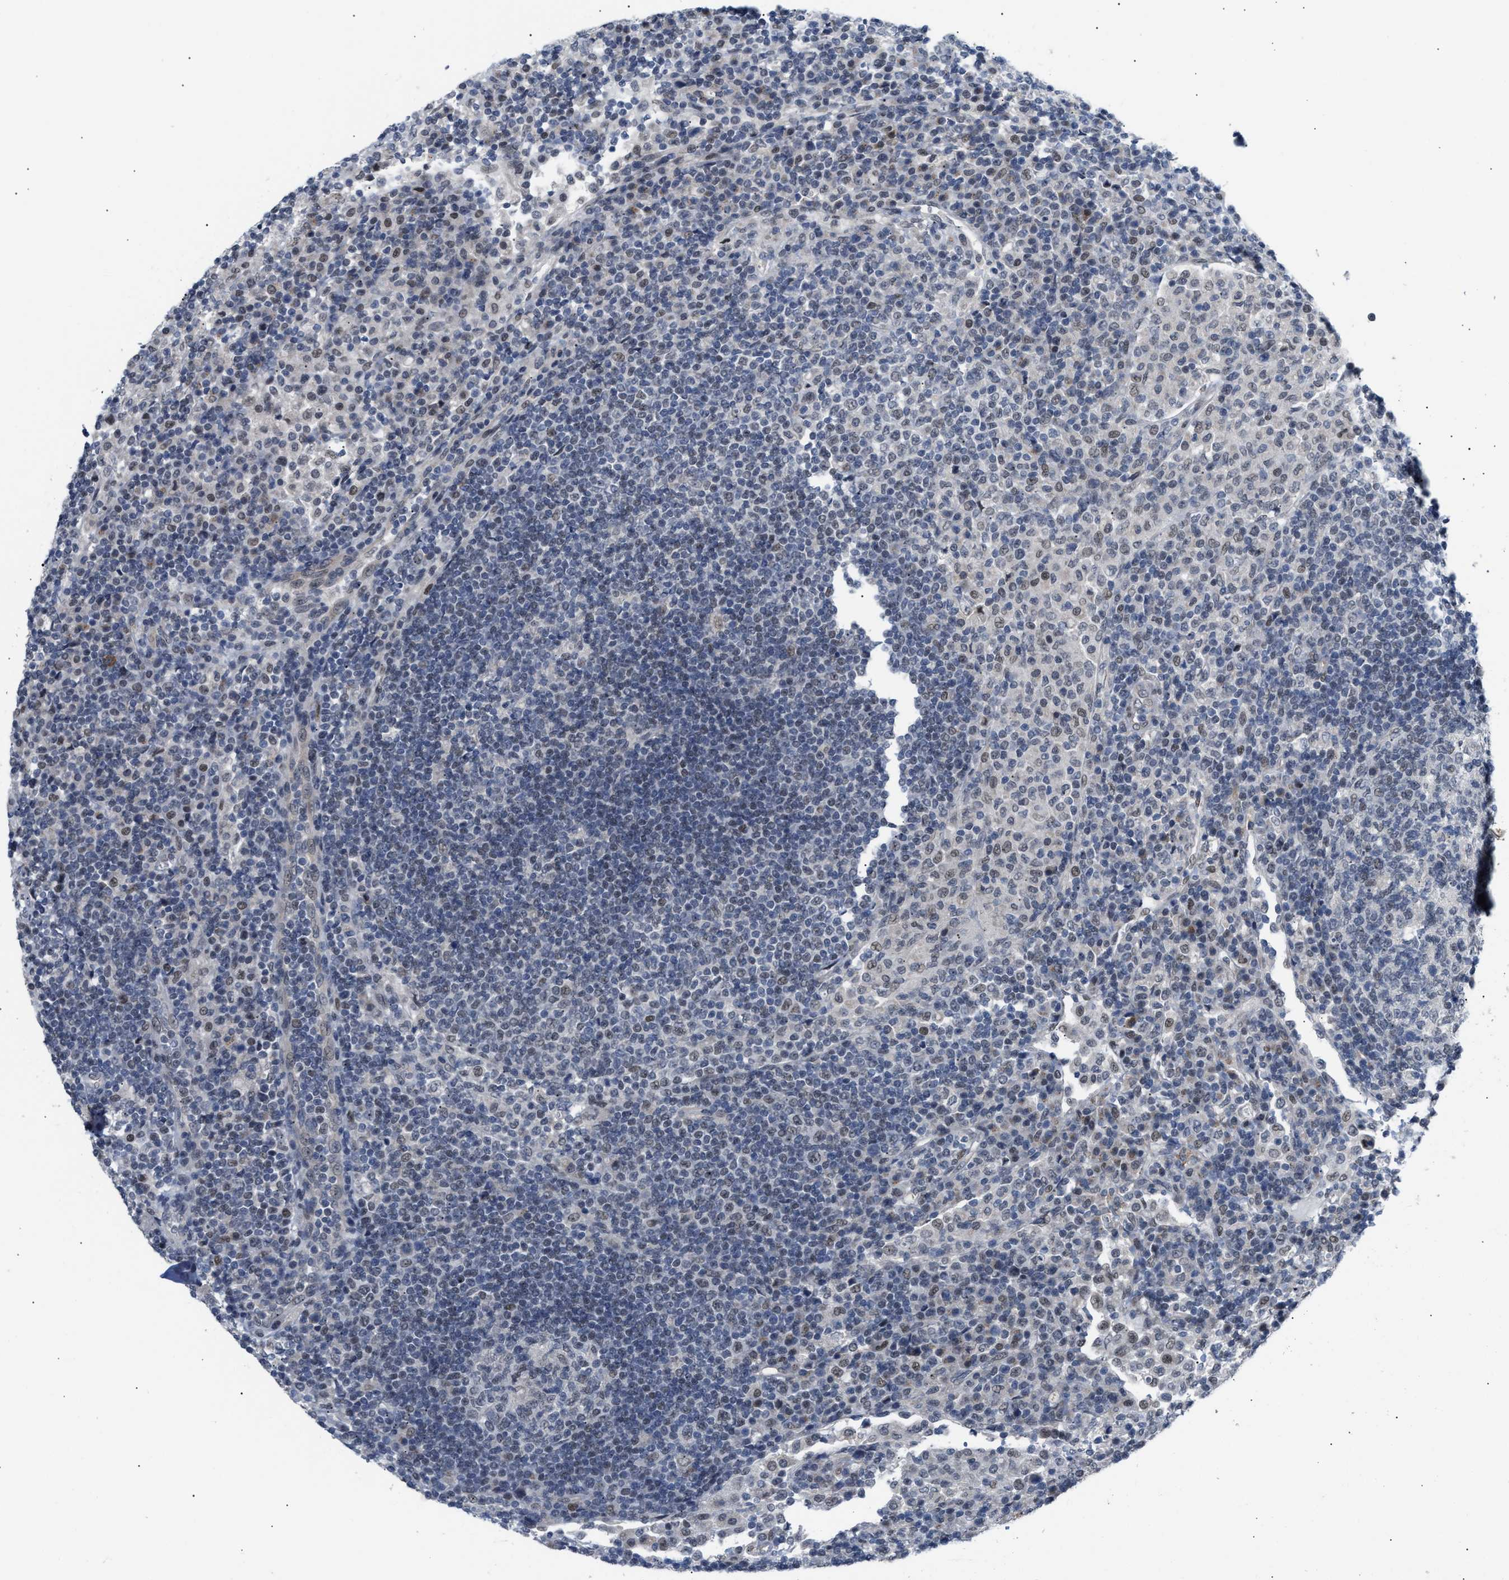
{"staining": {"intensity": "negative", "quantity": "none", "location": "none"}, "tissue": "lymph node", "cell_type": "Germinal center cells", "image_type": "normal", "snomed": [{"axis": "morphology", "description": "Normal tissue, NOS"}, {"axis": "topography", "description": "Lymph node"}], "caption": "Immunohistochemistry of benign human lymph node exhibits no positivity in germinal center cells.", "gene": "TXNRD3", "patient": {"sex": "female", "age": 53}}